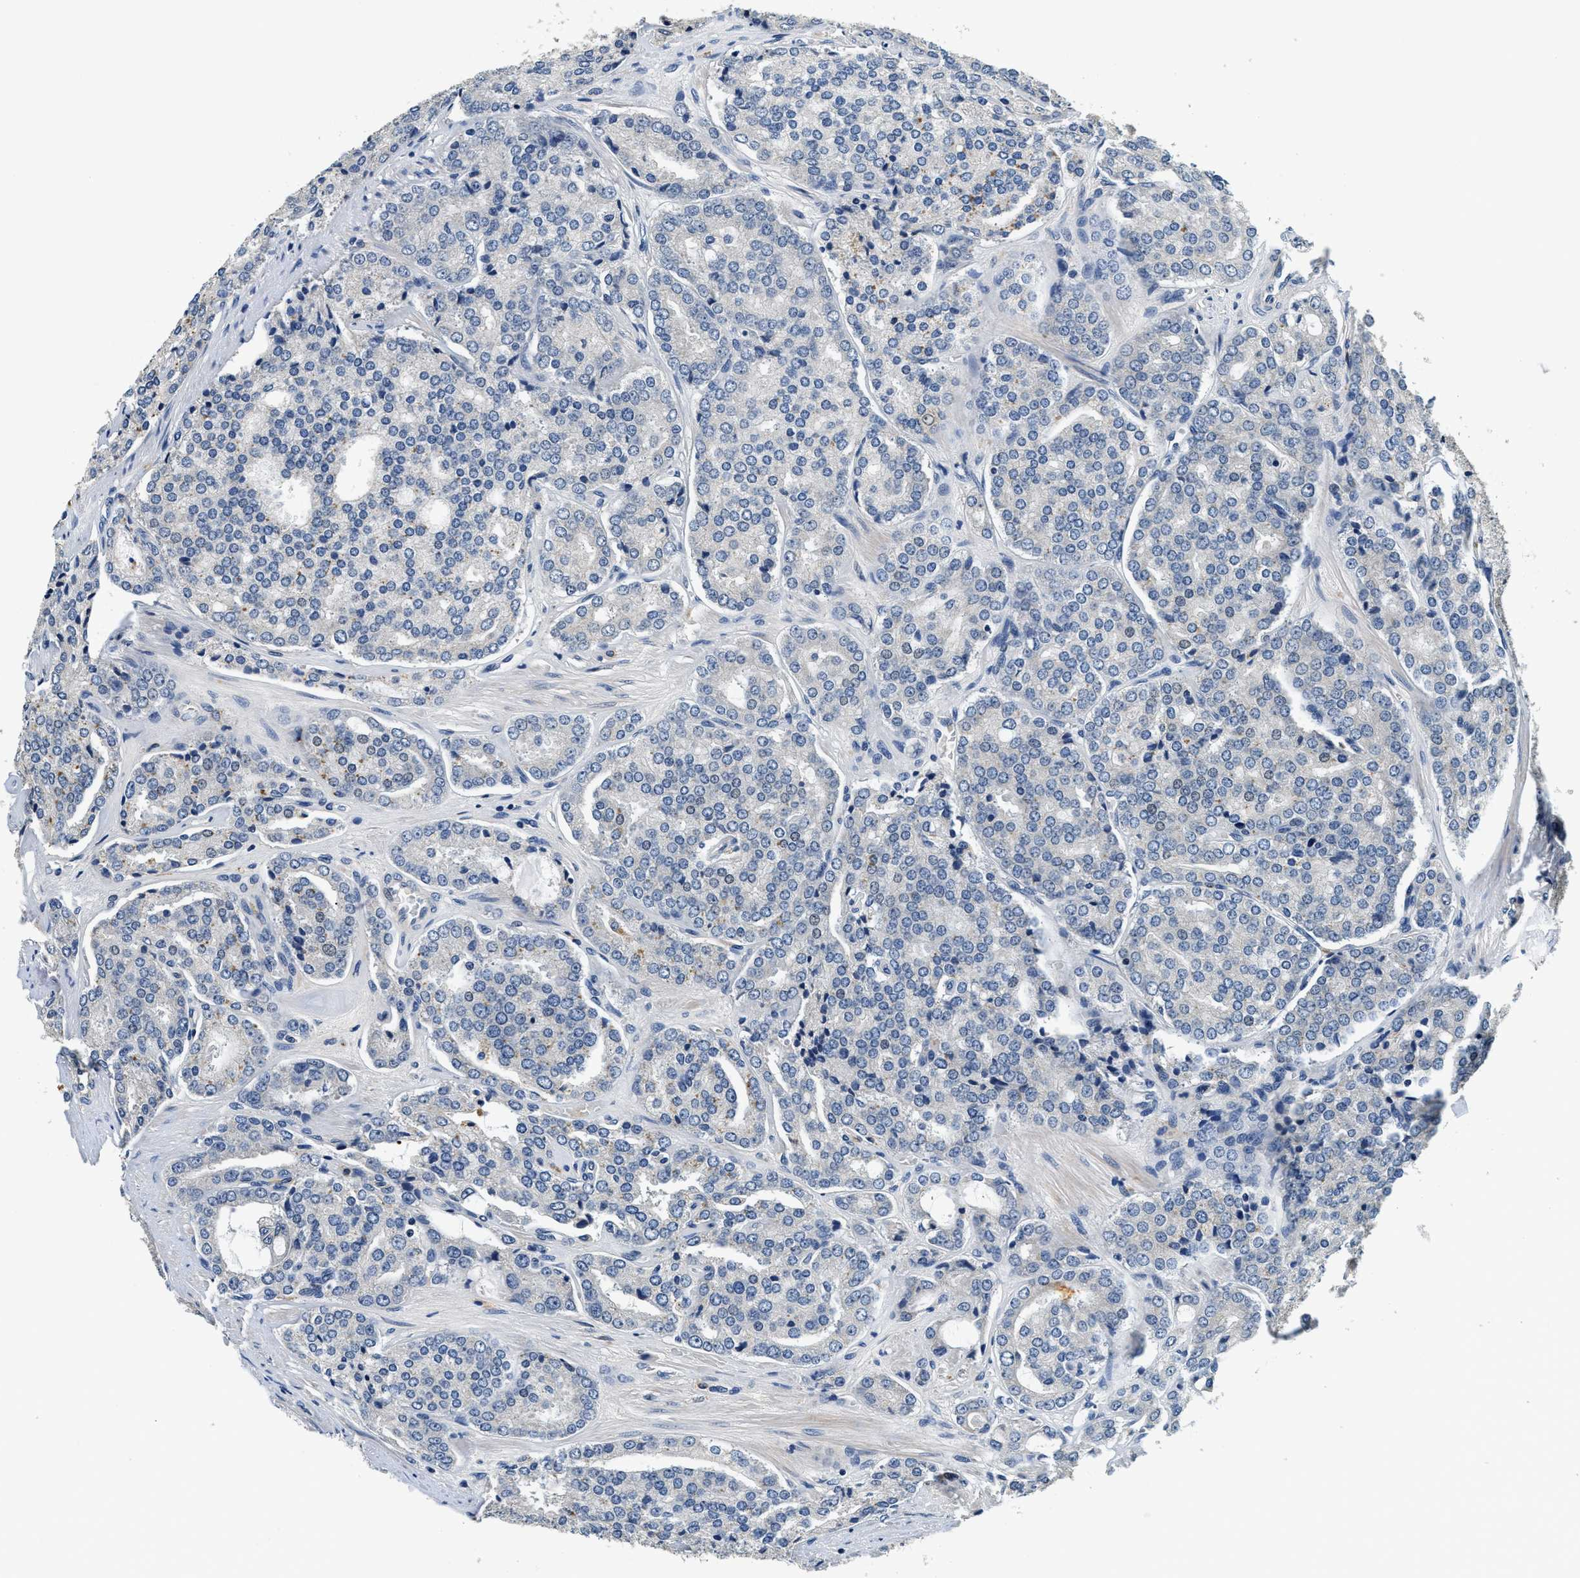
{"staining": {"intensity": "negative", "quantity": "none", "location": "none"}, "tissue": "prostate cancer", "cell_type": "Tumor cells", "image_type": "cancer", "snomed": [{"axis": "morphology", "description": "Adenocarcinoma, High grade"}, {"axis": "topography", "description": "Prostate"}], "caption": "This is an IHC micrograph of human prostate cancer. There is no positivity in tumor cells.", "gene": "ALDH3A2", "patient": {"sex": "male", "age": 65}}